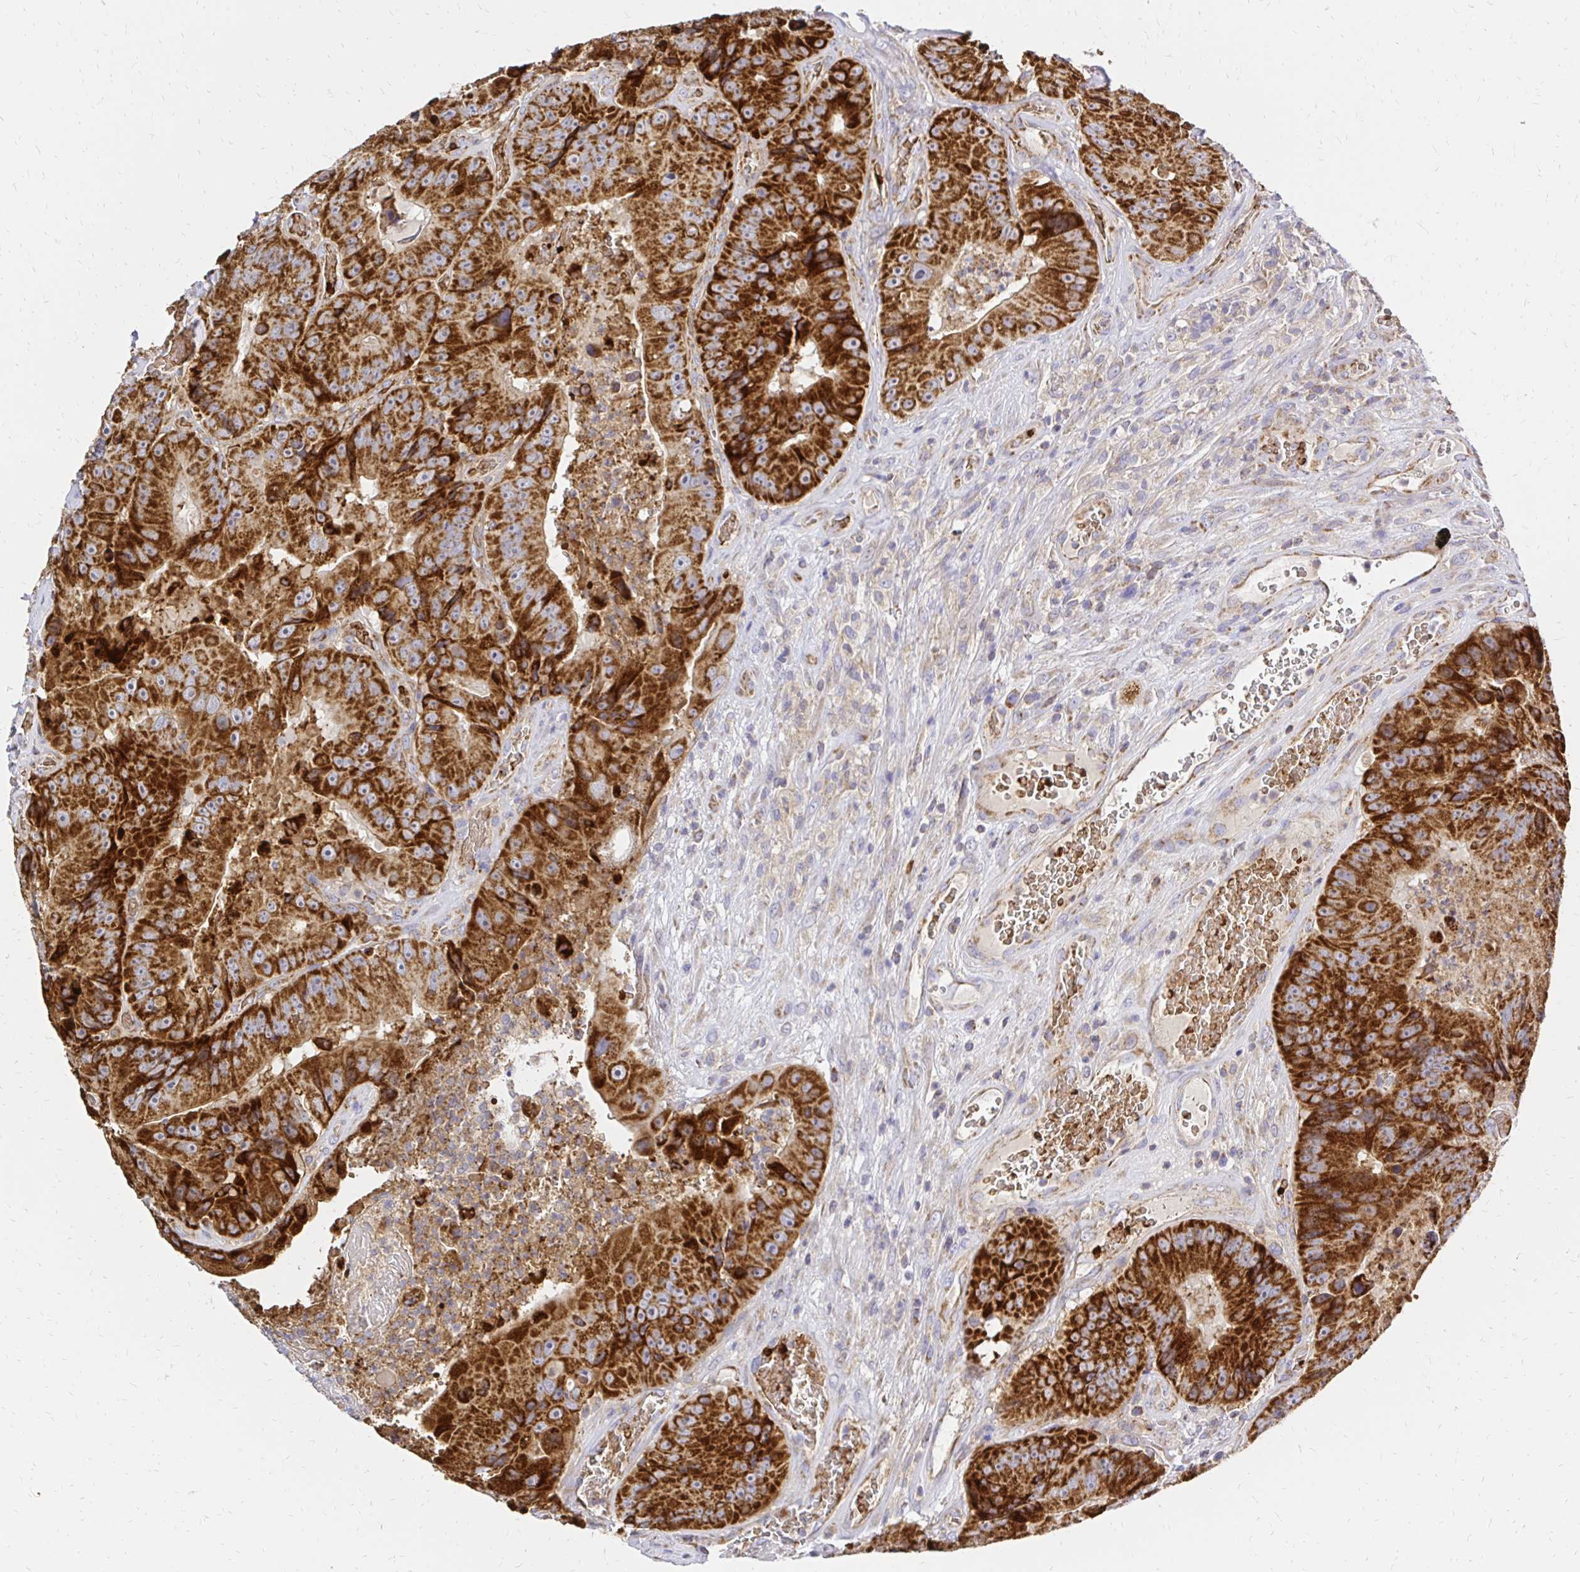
{"staining": {"intensity": "strong", "quantity": ">75%", "location": "cytoplasmic/membranous"}, "tissue": "colorectal cancer", "cell_type": "Tumor cells", "image_type": "cancer", "snomed": [{"axis": "morphology", "description": "Adenocarcinoma, NOS"}, {"axis": "topography", "description": "Colon"}], "caption": "DAB (3,3'-diaminobenzidine) immunohistochemical staining of human adenocarcinoma (colorectal) reveals strong cytoplasmic/membranous protein staining in about >75% of tumor cells.", "gene": "MRPL13", "patient": {"sex": "female", "age": 86}}